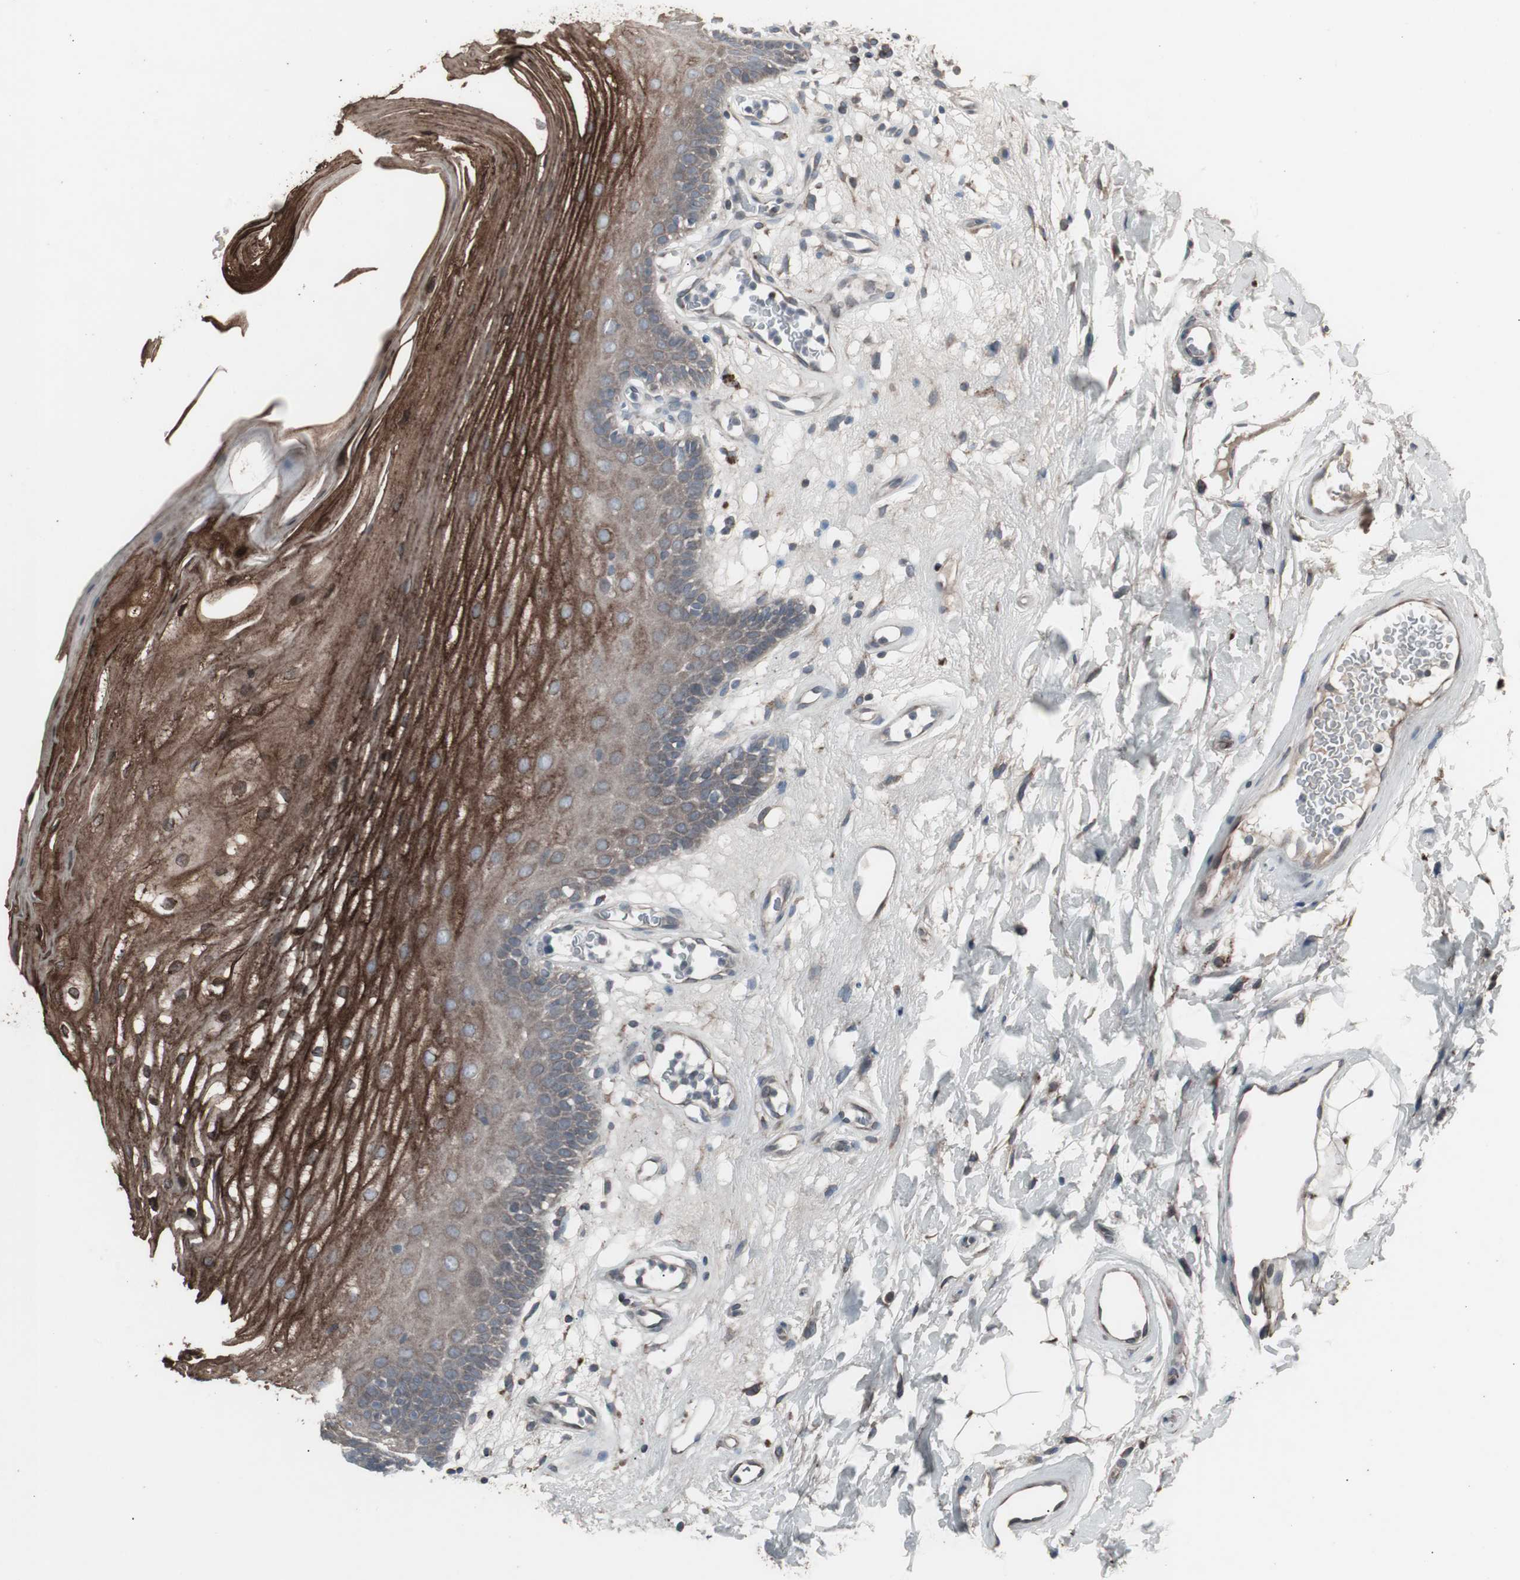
{"staining": {"intensity": "moderate", "quantity": "25%-75%", "location": "cytoplasmic/membranous"}, "tissue": "oral mucosa", "cell_type": "Squamous epithelial cells", "image_type": "normal", "snomed": [{"axis": "morphology", "description": "Normal tissue, NOS"}, {"axis": "morphology", "description": "Squamous cell carcinoma, NOS"}, {"axis": "topography", "description": "Skeletal muscle"}, {"axis": "topography", "description": "Oral tissue"}], "caption": "A photomicrograph of oral mucosa stained for a protein demonstrates moderate cytoplasmic/membranous brown staining in squamous epithelial cells. The staining was performed using DAB (3,3'-diaminobenzidine) to visualize the protein expression in brown, while the nuclei were stained in blue with hematoxylin (Magnification: 20x).", "gene": "SSTR2", "patient": {"sex": "male", "age": 71}}